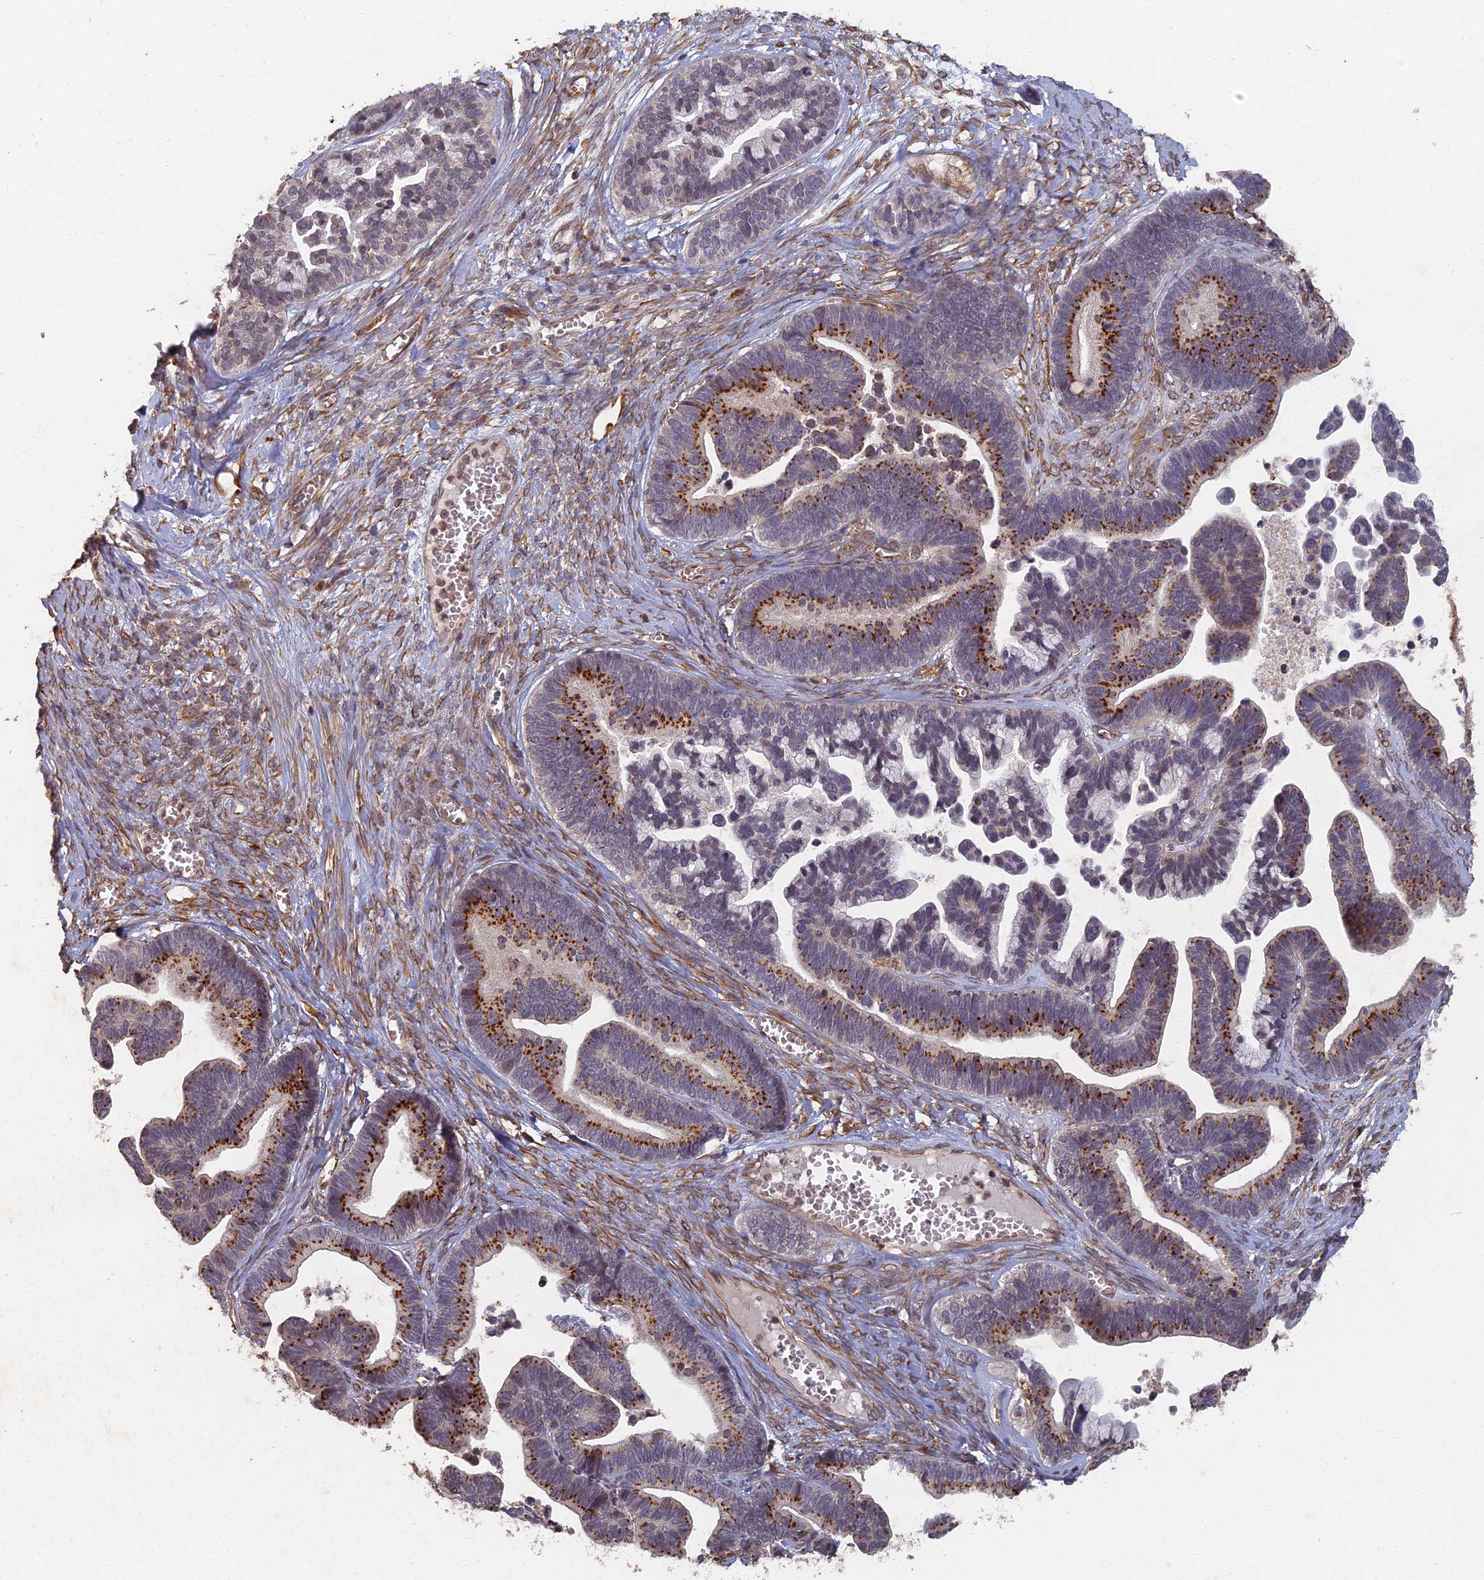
{"staining": {"intensity": "strong", "quantity": "25%-75%", "location": "cytoplasmic/membranous"}, "tissue": "ovarian cancer", "cell_type": "Tumor cells", "image_type": "cancer", "snomed": [{"axis": "morphology", "description": "Cystadenocarcinoma, serous, NOS"}, {"axis": "topography", "description": "Ovary"}], "caption": "About 25%-75% of tumor cells in ovarian serous cystadenocarcinoma reveal strong cytoplasmic/membranous protein staining as visualized by brown immunohistochemical staining.", "gene": "ABCB10", "patient": {"sex": "female", "age": 56}}